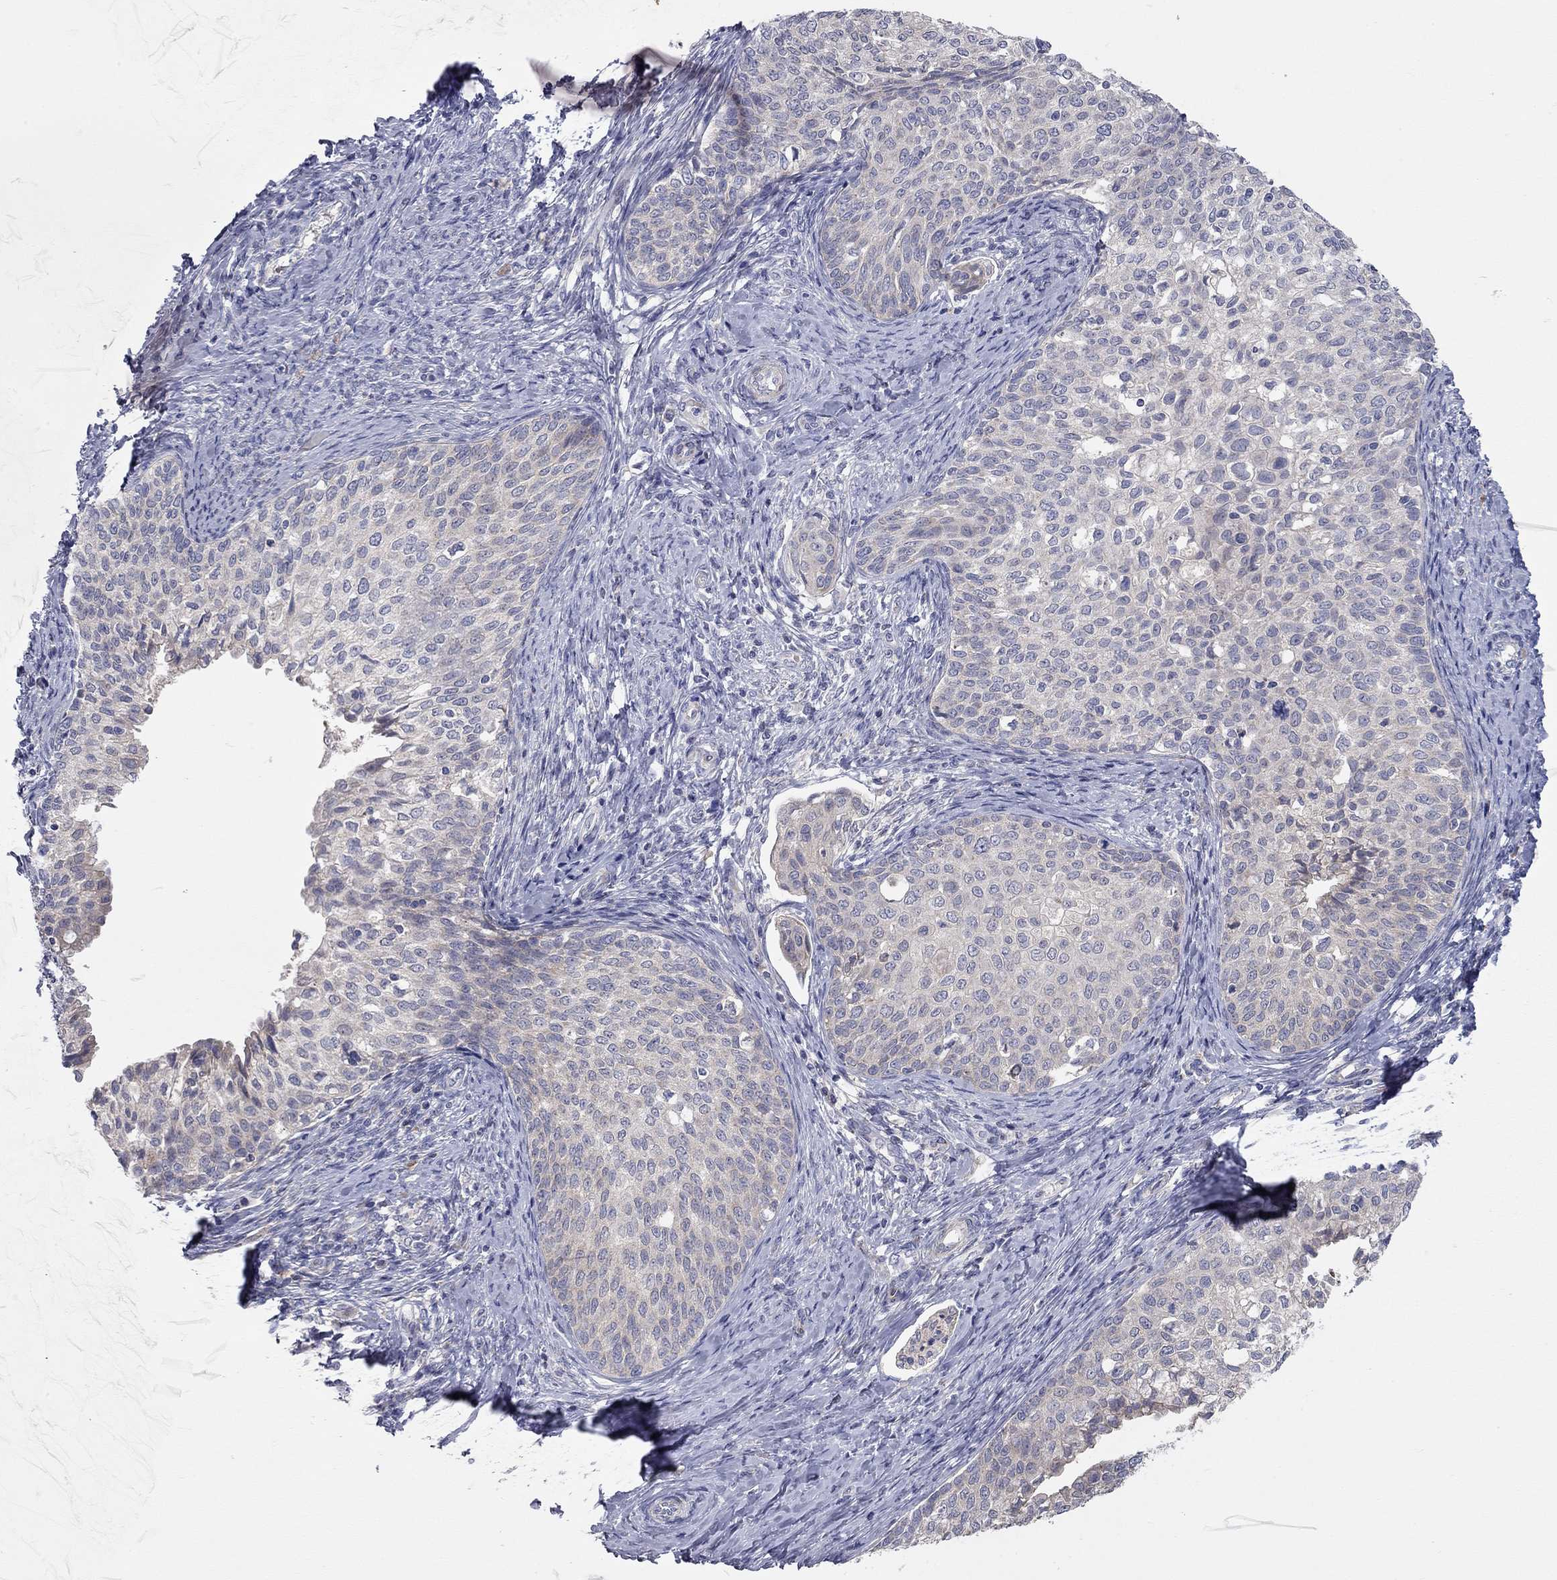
{"staining": {"intensity": "negative", "quantity": "none", "location": "none"}, "tissue": "cervical cancer", "cell_type": "Tumor cells", "image_type": "cancer", "snomed": [{"axis": "morphology", "description": "Squamous cell carcinoma, NOS"}, {"axis": "topography", "description": "Cervix"}], "caption": "A high-resolution photomicrograph shows immunohistochemistry (IHC) staining of cervical squamous cell carcinoma, which reveals no significant positivity in tumor cells. The staining is performed using DAB (3,3'-diaminobenzidine) brown chromogen with nuclei counter-stained in using hematoxylin.", "gene": "KANSL1L", "patient": {"sex": "female", "age": 51}}